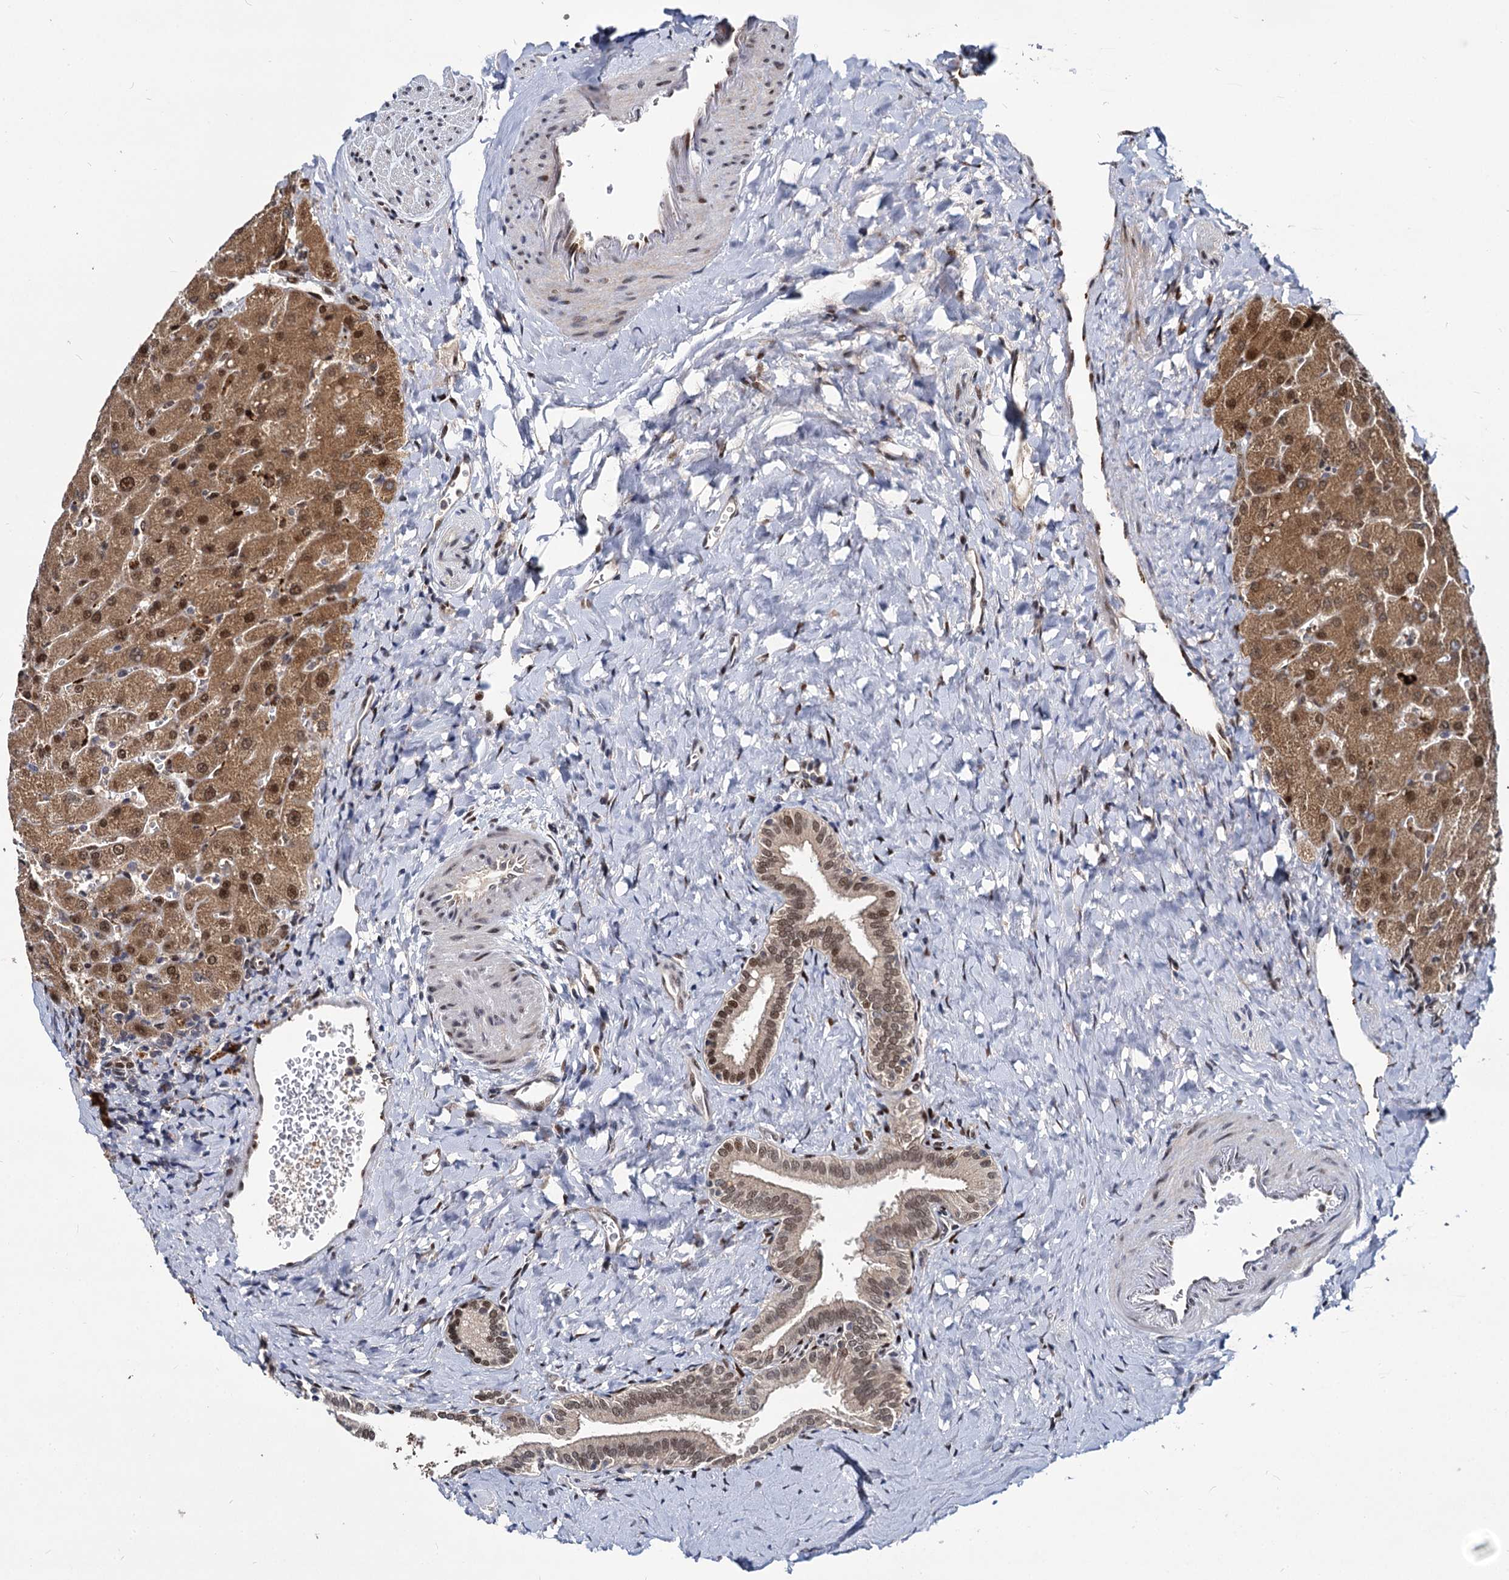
{"staining": {"intensity": "moderate", "quantity": ">75%", "location": "nuclear"}, "tissue": "liver", "cell_type": "Cholangiocytes", "image_type": "normal", "snomed": [{"axis": "morphology", "description": "Normal tissue, NOS"}, {"axis": "topography", "description": "Liver"}], "caption": "Cholangiocytes demonstrate medium levels of moderate nuclear expression in about >75% of cells in benign human liver. (IHC, brightfield microscopy, high magnification).", "gene": "MAML2", "patient": {"sex": "male", "age": 55}}